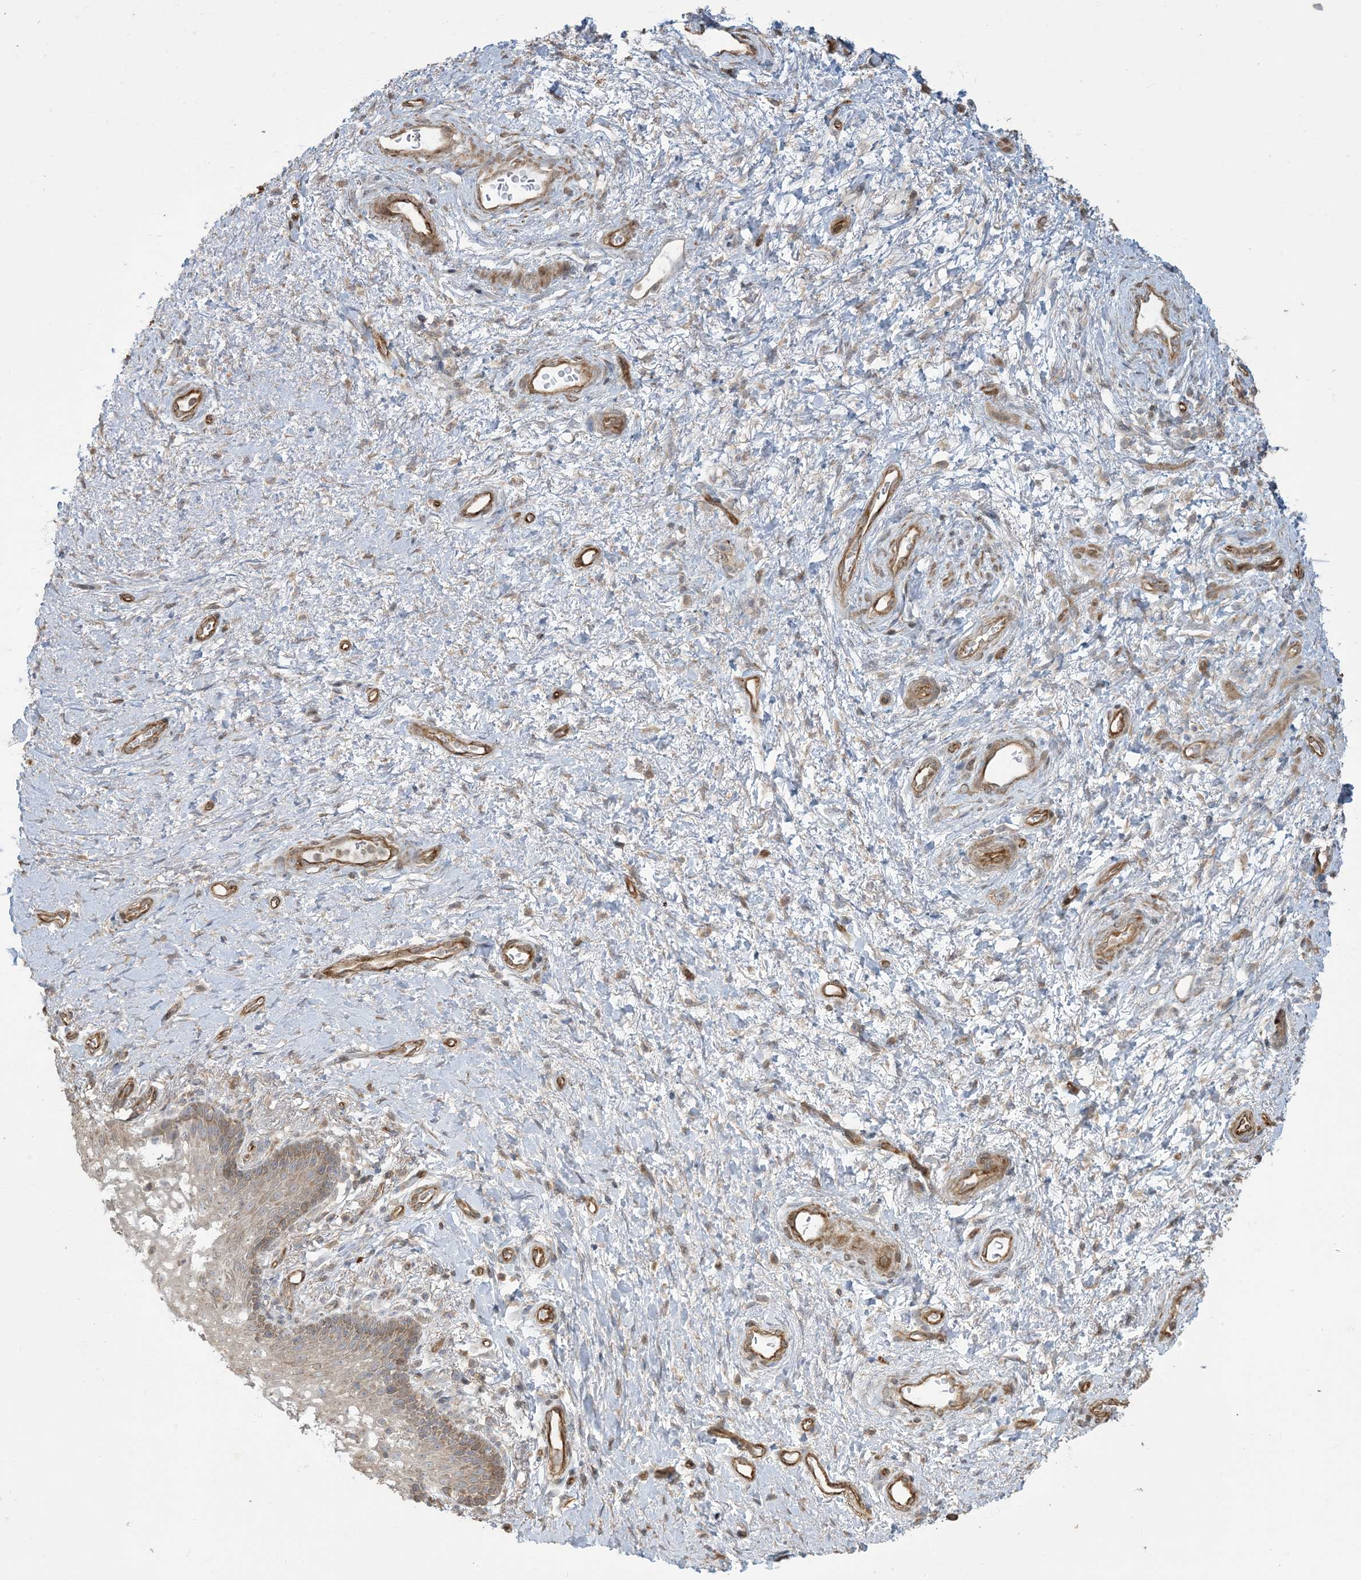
{"staining": {"intensity": "weak", "quantity": "25%-75%", "location": "cytoplasmic/membranous"}, "tissue": "vagina", "cell_type": "Squamous epithelial cells", "image_type": "normal", "snomed": [{"axis": "morphology", "description": "Normal tissue, NOS"}, {"axis": "topography", "description": "Vagina"}], "caption": "Brown immunohistochemical staining in unremarkable human vagina demonstrates weak cytoplasmic/membranous expression in about 25%-75% of squamous epithelial cells. (DAB (3,3'-diaminobenzidine) IHC, brown staining for protein, blue staining for nuclei).", "gene": "KLHL18", "patient": {"sex": "female", "age": 60}}